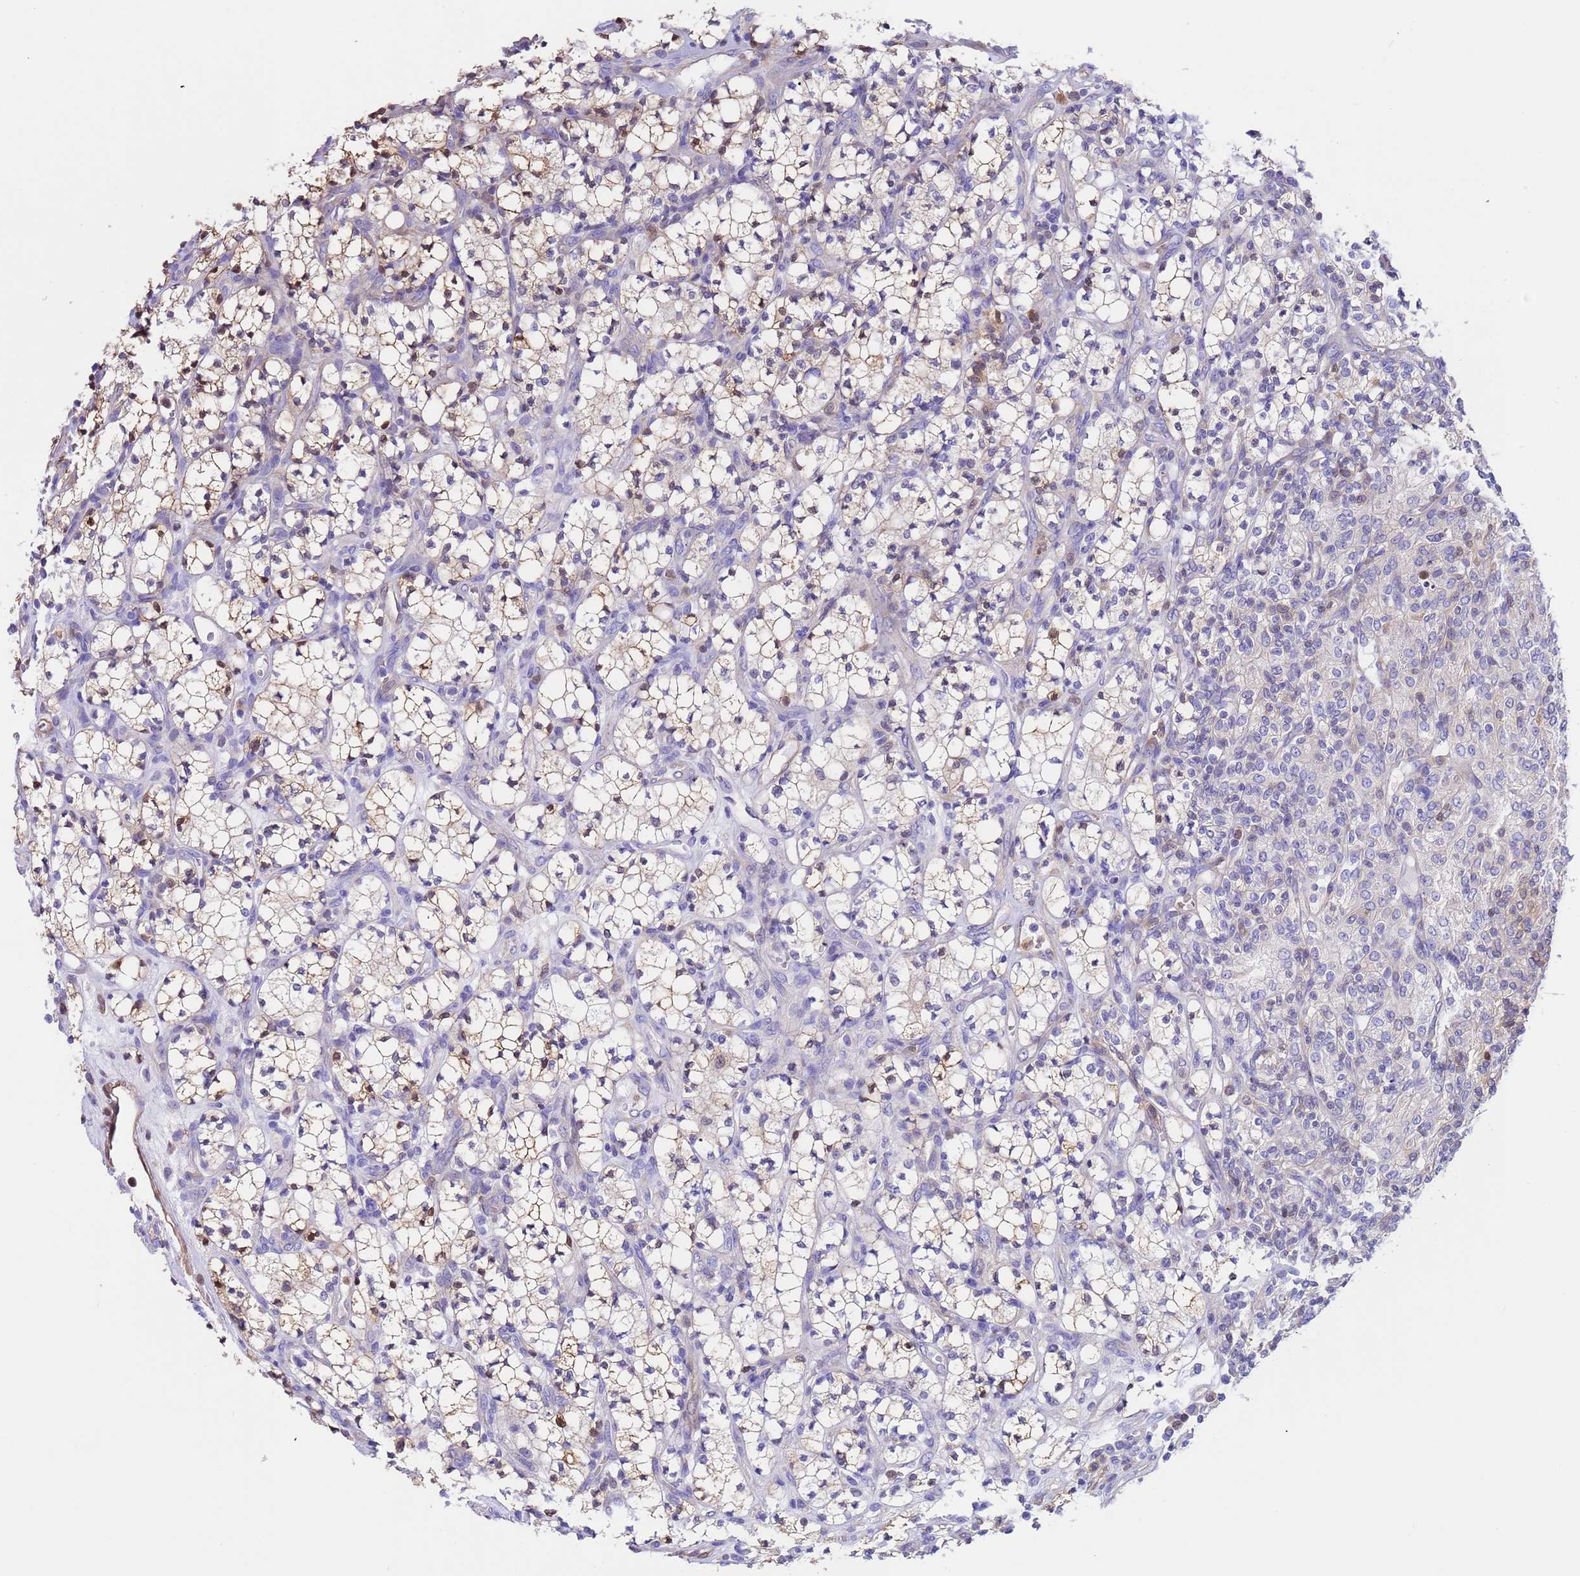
{"staining": {"intensity": "weak", "quantity": "<25%", "location": "cytoplasmic/membranous"}, "tissue": "renal cancer", "cell_type": "Tumor cells", "image_type": "cancer", "snomed": [{"axis": "morphology", "description": "Adenocarcinoma, NOS"}, {"axis": "topography", "description": "Kidney"}], "caption": "The image shows no staining of tumor cells in adenocarcinoma (renal). The staining was performed using DAB (3,3'-diaminobenzidine) to visualize the protein expression in brown, while the nuclei were stained in blue with hematoxylin (Magnification: 20x).", "gene": "C6orf47", "patient": {"sex": "male", "age": 77}}